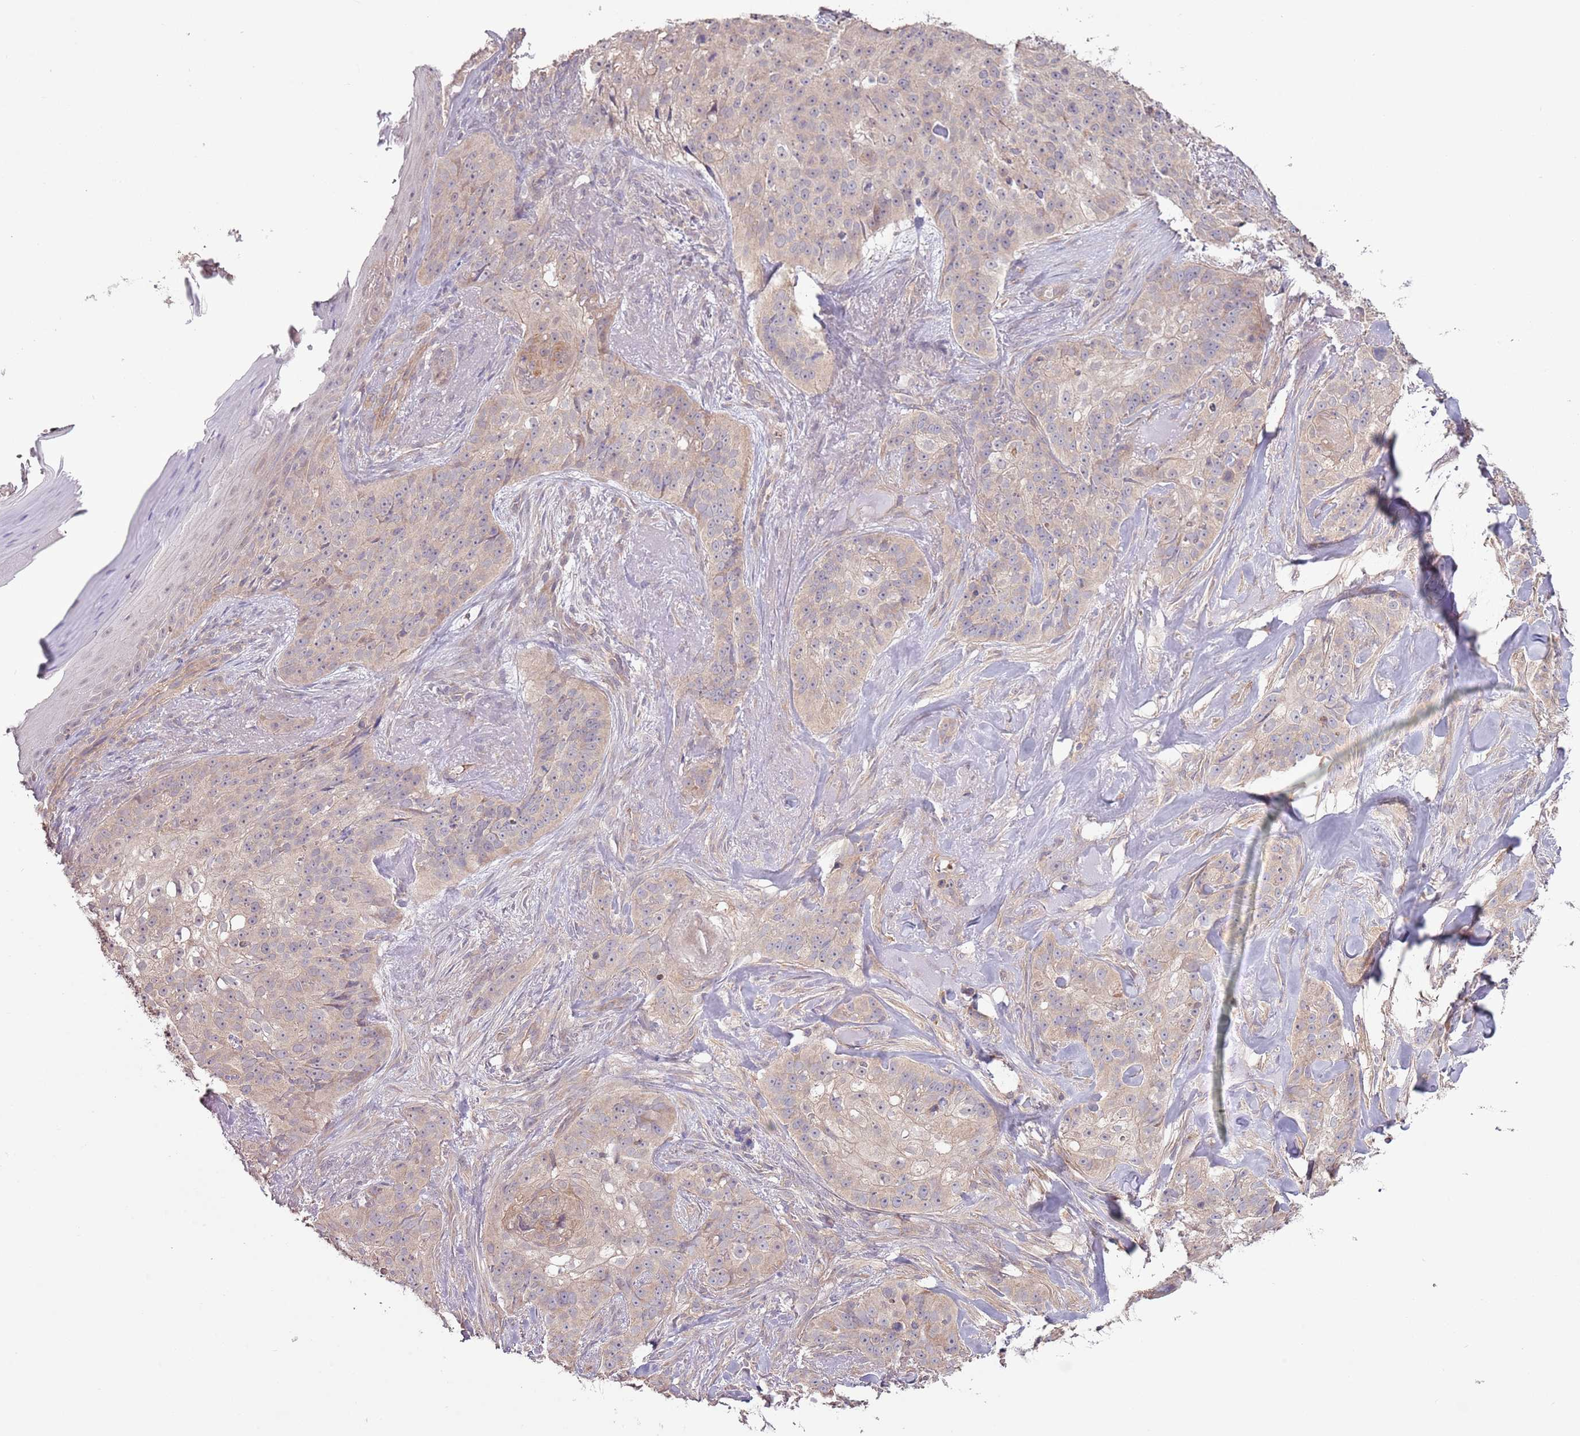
{"staining": {"intensity": "moderate", "quantity": "<25%", "location": "cytoplasmic/membranous"}, "tissue": "skin cancer", "cell_type": "Tumor cells", "image_type": "cancer", "snomed": [{"axis": "morphology", "description": "Basal cell carcinoma"}, {"axis": "topography", "description": "Skin"}], "caption": "Human basal cell carcinoma (skin) stained for a protein (brown) exhibits moderate cytoplasmic/membranous positive staining in approximately <25% of tumor cells.", "gene": "LPIN2", "patient": {"sex": "female", "age": 92}}